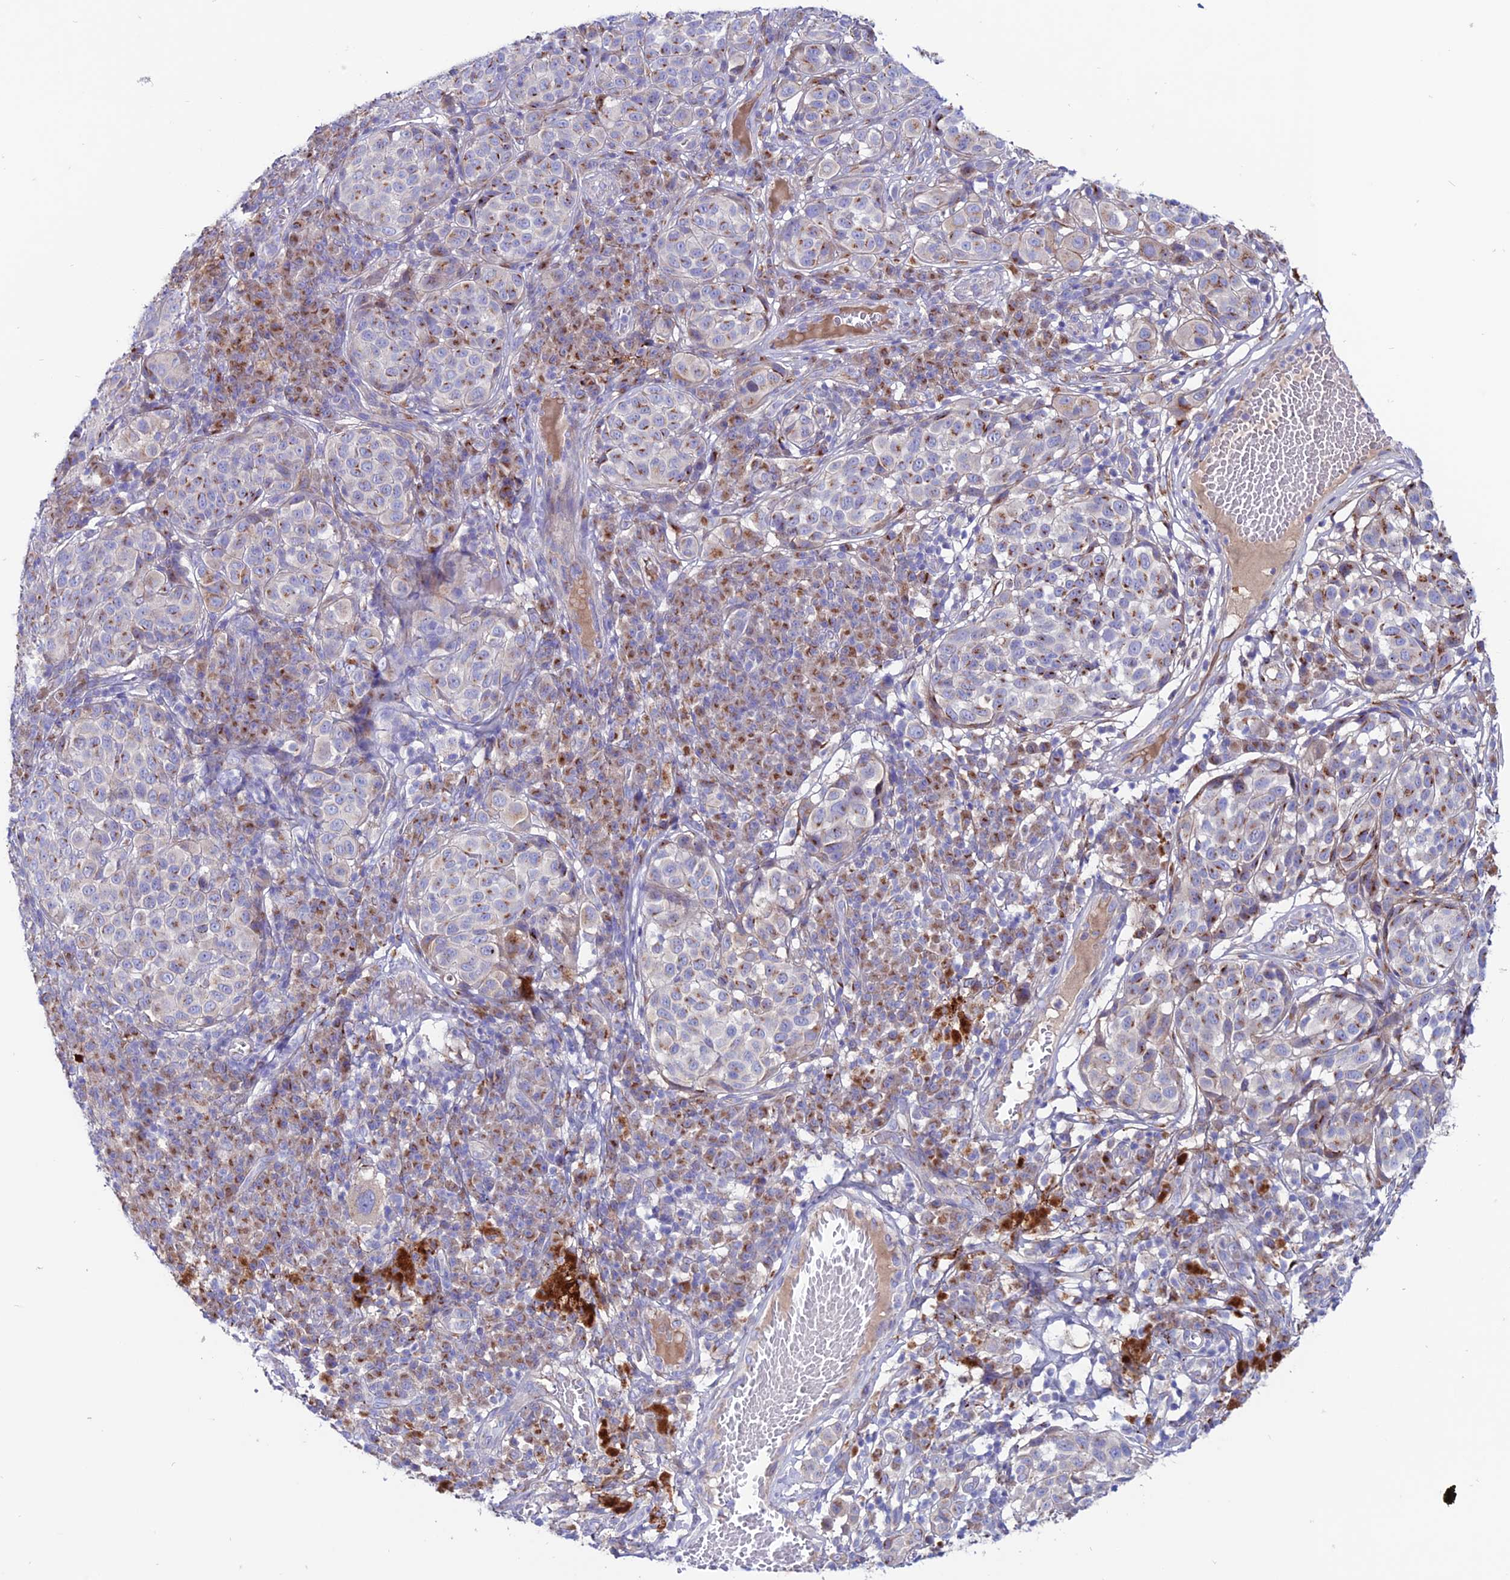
{"staining": {"intensity": "moderate", "quantity": "25%-75%", "location": "cytoplasmic/membranous"}, "tissue": "melanoma", "cell_type": "Tumor cells", "image_type": "cancer", "snomed": [{"axis": "morphology", "description": "Malignant melanoma, NOS"}, {"axis": "topography", "description": "Skin"}], "caption": "A photomicrograph showing moderate cytoplasmic/membranous staining in about 25%-75% of tumor cells in melanoma, as visualized by brown immunohistochemical staining.", "gene": "OR51Q1", "patient": {"sex": "male", "age": 38}}